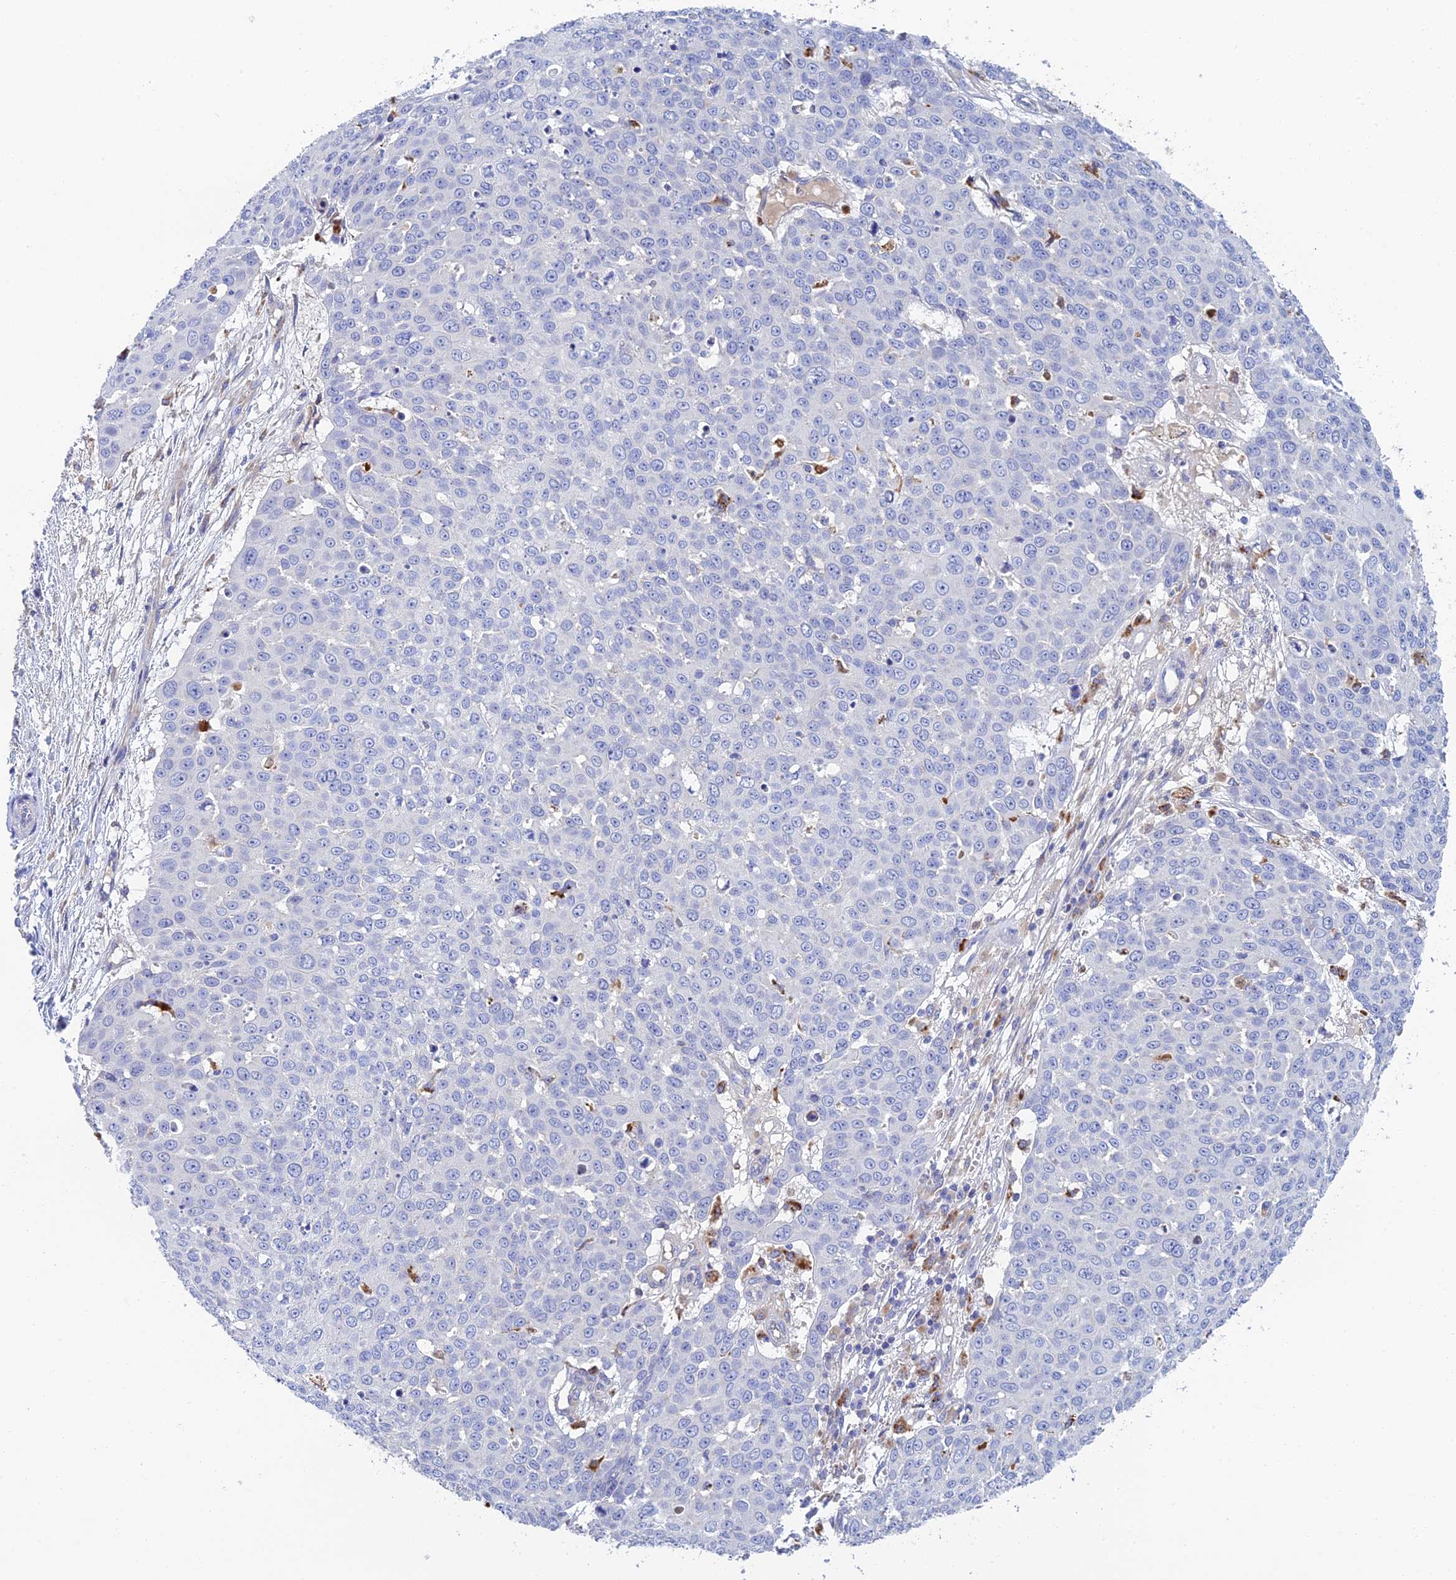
{"staining": {"intensity": "negative", "quantity": "none", "location": "none"}, "tissue": "skin cancer", "cell_type": "Tumor cells", "image_type": "cancer", "snomed": [{"axis": "morphology", "description": "Squamous cell carcinoma, NOS"}, {"axis": "topography", "description": "Skin"}], "caption": "Human squamous cell carcinoma (skin) stained for a protein using IHC exhibits no staining in tumor cells.", "gene": "RPGRIP1L", "patient": {"sex": "male", "age": 71}}